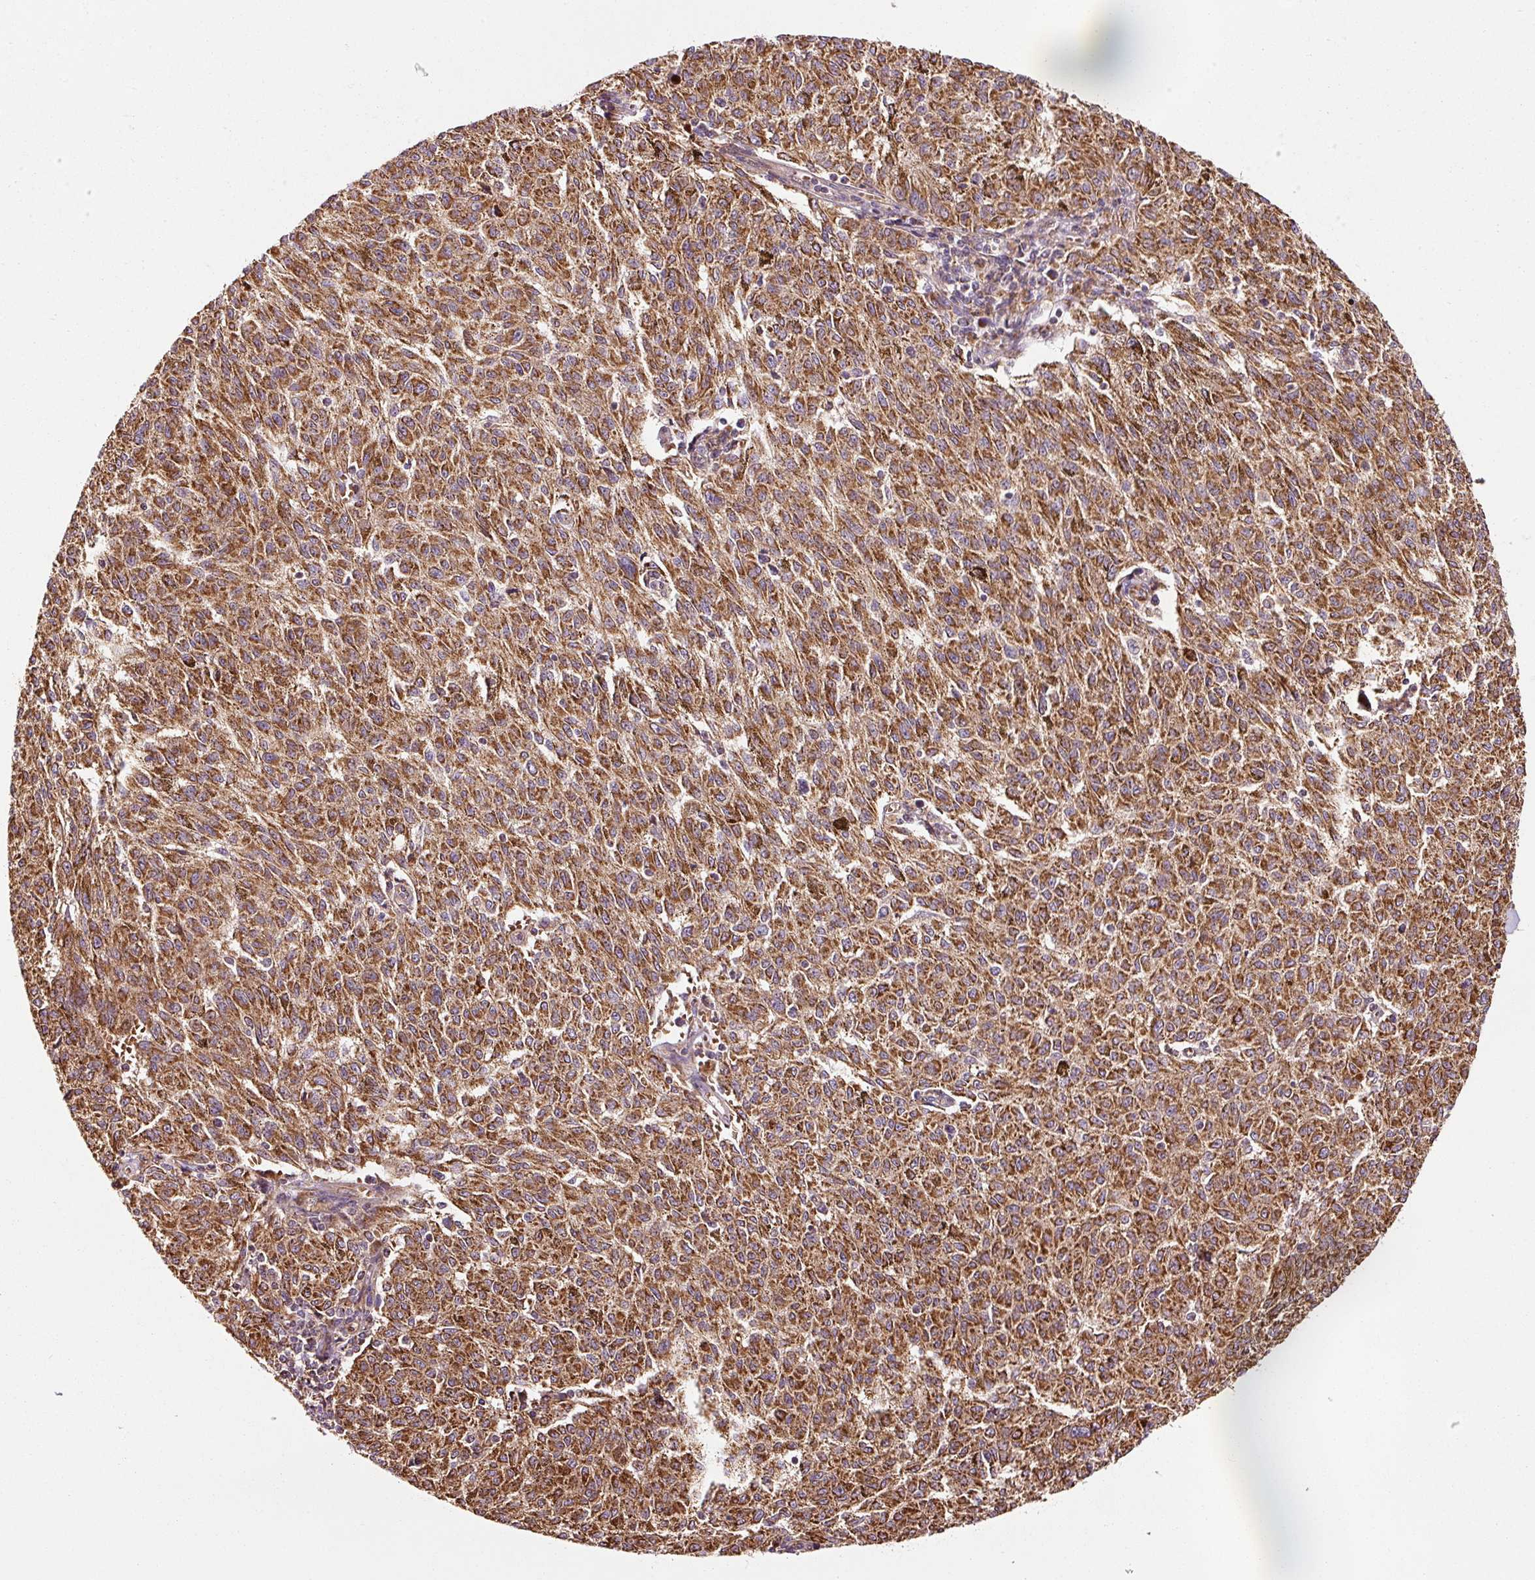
{"staining": {"intensity": "strong", "quantity": ">75%", "location": "cytoplasmic/membranous"}, "tissue": "melanoma", "cell_type": "Tumor cells", "image_type": "cancer", "snomed": [{"axis": "morphology", "description": "Malignant melanoma, NOS"}, {"axis": "topography", "description": "Skin"}], "caption": "An image showing strong cytoplasmic/membranous staining in about >75% of tumor cells in malignant melanoma, as visualized by brown immunohistochemical staining.", "gene": "ISCU", "patient": {"sex": "female", "age": 72}}